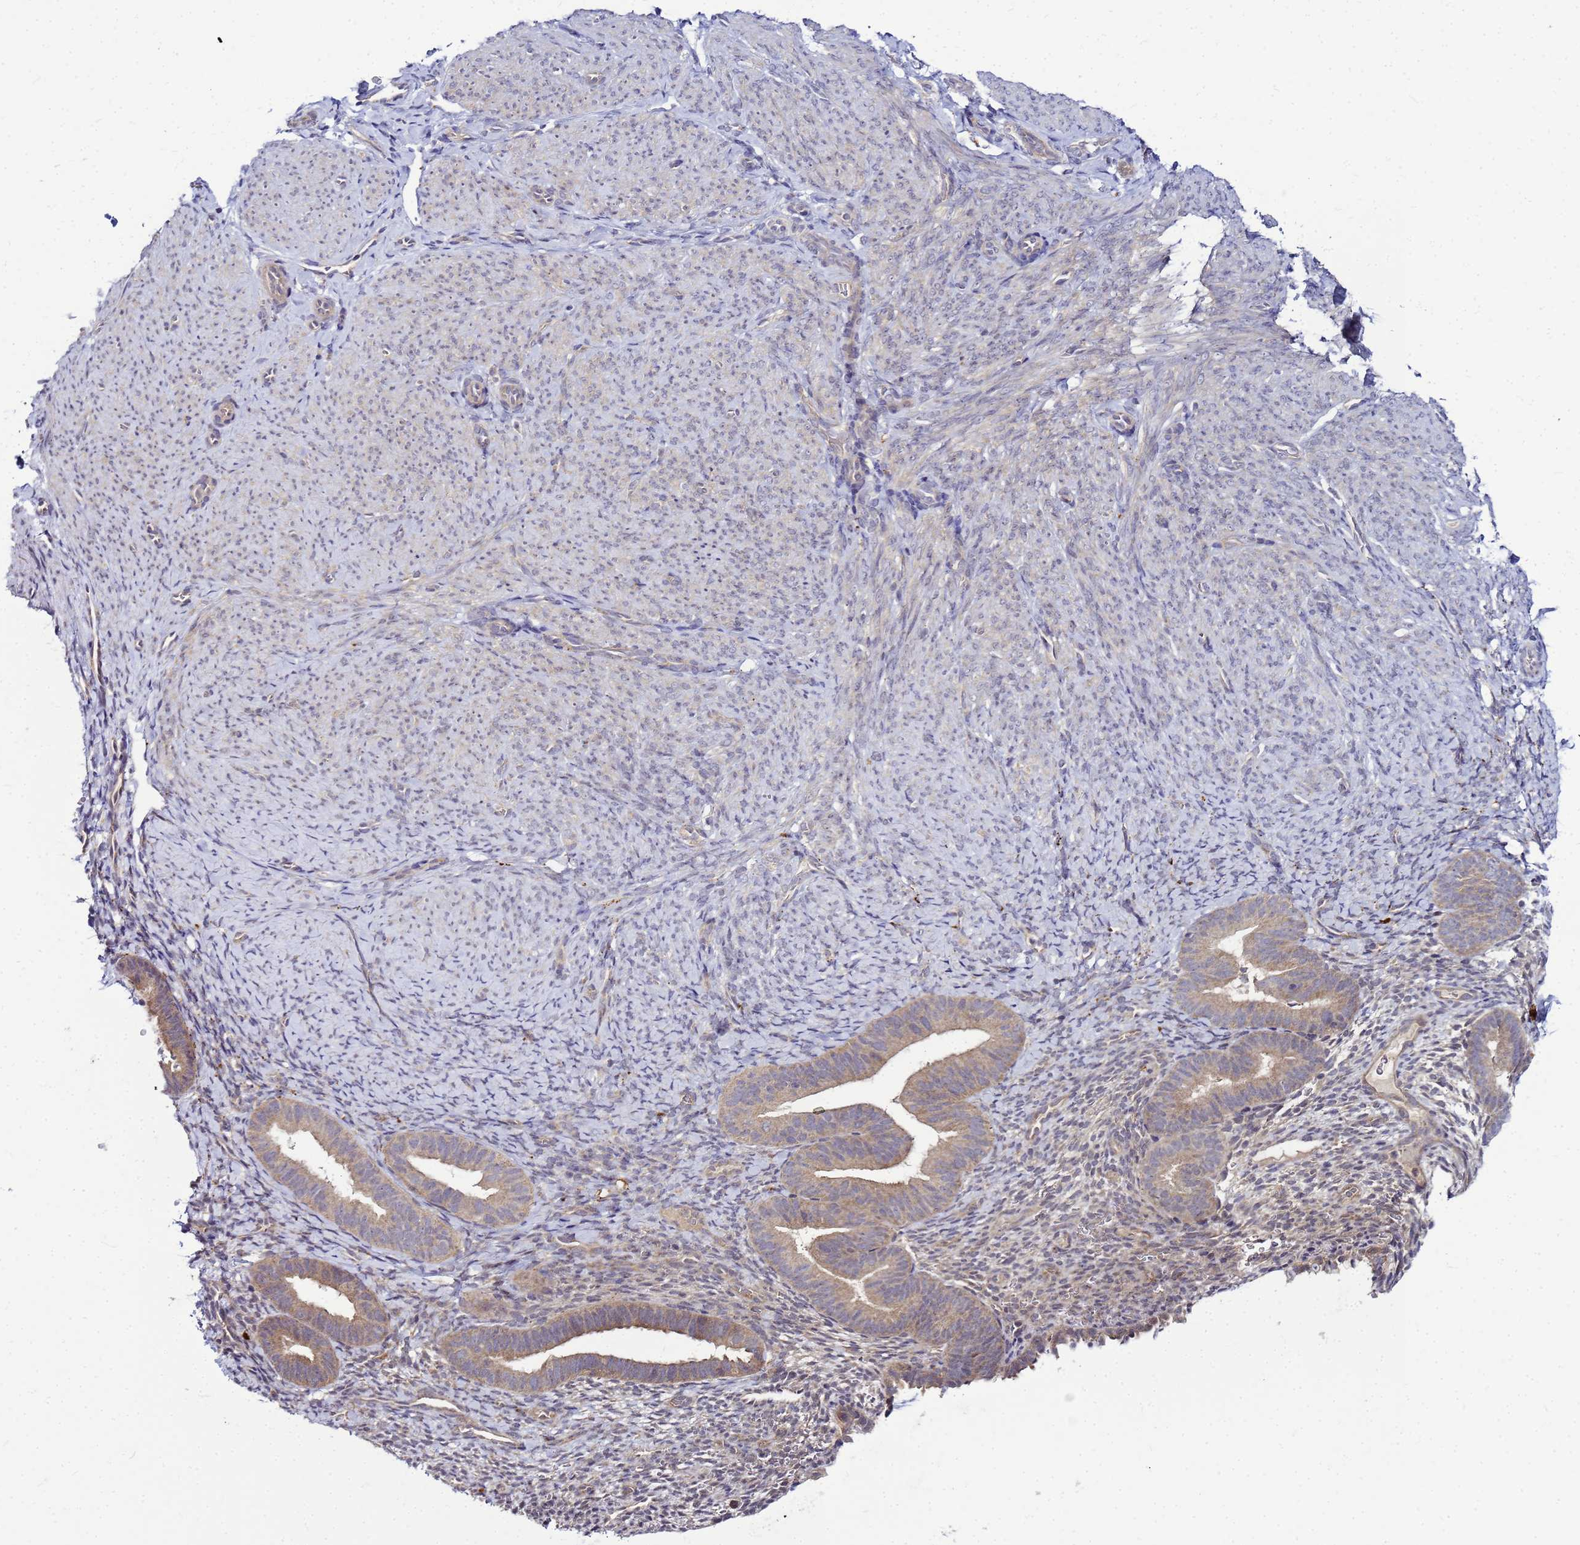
{"staining": {"intensity": "negative", "quantity": "none", "location": "none"}, "tissue": "endometrium", "cell_type": "Cells in endometrial stroma", "image_type": "normal", "snomed": [{"axis": "morphology", "description": "Normal tissue, NOS"}, {"axis": "topography", "description": "Endometrium"}], "caption": "DAB immunohistochemical staining of unremarkable human endometrium displays no significant positivity in cells in endometrial stroma. (IHC, brightfield microscopy, high magnification).", "gene": "SAT1", "patient": {"sex": "female", "age": 65}}